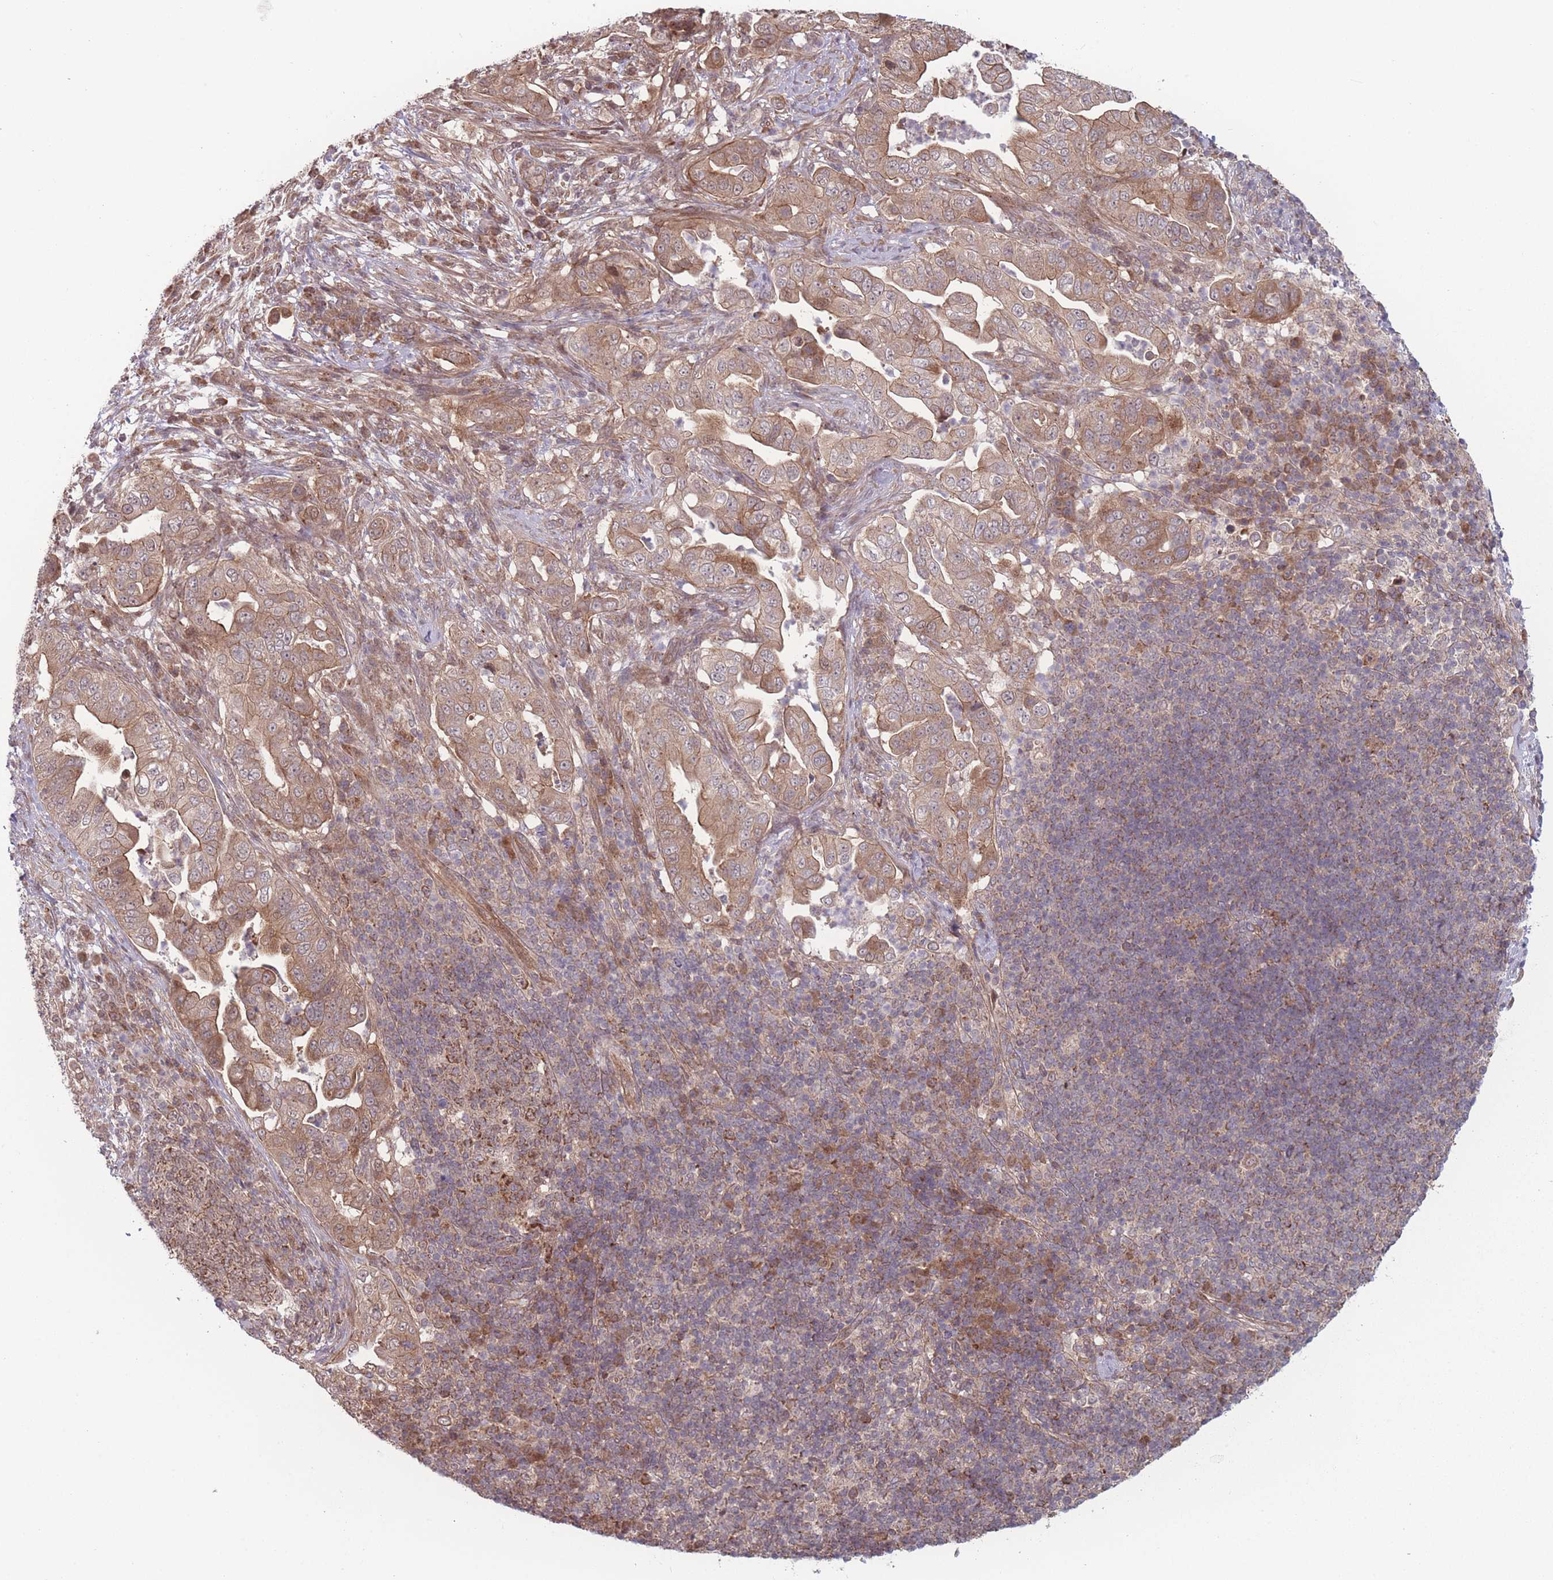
{"staining": {"intensity": "moderate", "quantity": ">75%", "location": "cytoplasmic/membranous"}, "tissue": "pancreatic cancer", "cell_type": "Tumor cells", "image_type": "cancer", "snomed": [{"axis": "morphology", "description": "Adenocarcinoma, NOS"}, {"axis": "topography", "description": "Pancreas"}], "caption": "Immunohistochemistry micrograph of adenocarcinoma (pancreatic) stained for a protein (brown), which displays medium levels of moderate cytoplasmic/membranous positivity in approximately >75% of tumor cells.", "gene": "RPS18", "patient": {"sex": "female", "age": 63}}